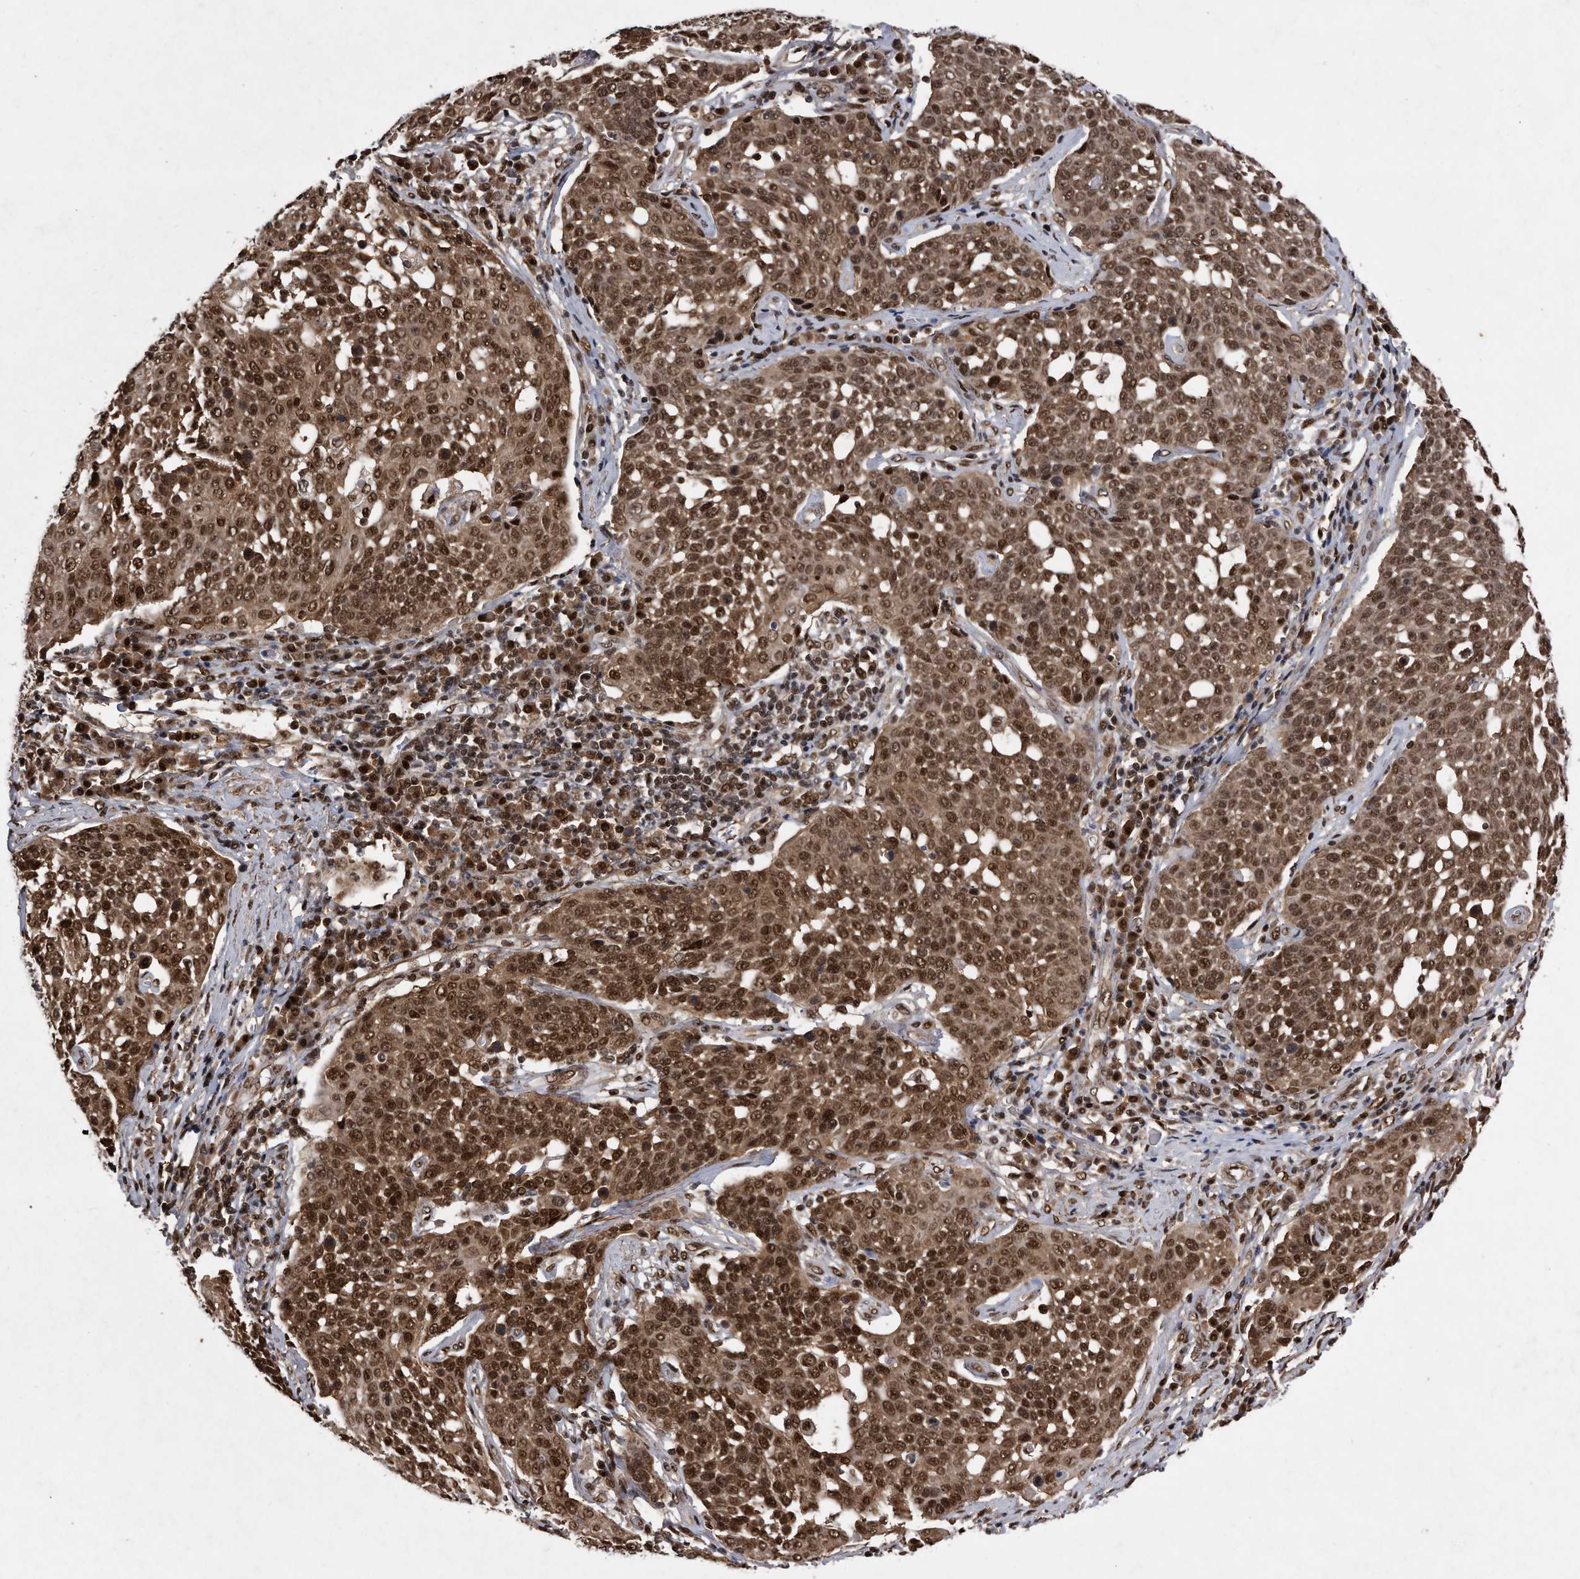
{"staining": {"intensity": "moderate", "quantity": ">75%", "location": "cytoplasmic/membranous,nuclear"}, "tissue": "cervical cancer", "cell_type": "Tumor cells", "image_type": "cancer", "snomed": [{"axis": "morphology", "description": "Squamous cell carcinoma, NOS"}, {"axis": "topography", "description": "Cervix"}], "caption": "Immunohistochemical staining of human squamous cell carcinoma (cervical) exhibits medium levels of moderate cytoplasmic/membranous and nuclear staining in about >75% of tumor cells. The staining is performed using DAB (3,3'-diaminobenzidine) brown chromogen to label protein expression. The nuclei are counter-stained blue using hematoxylin.", "gene": "RAD23B", "patient": {"sex": "female", "age": 34}}